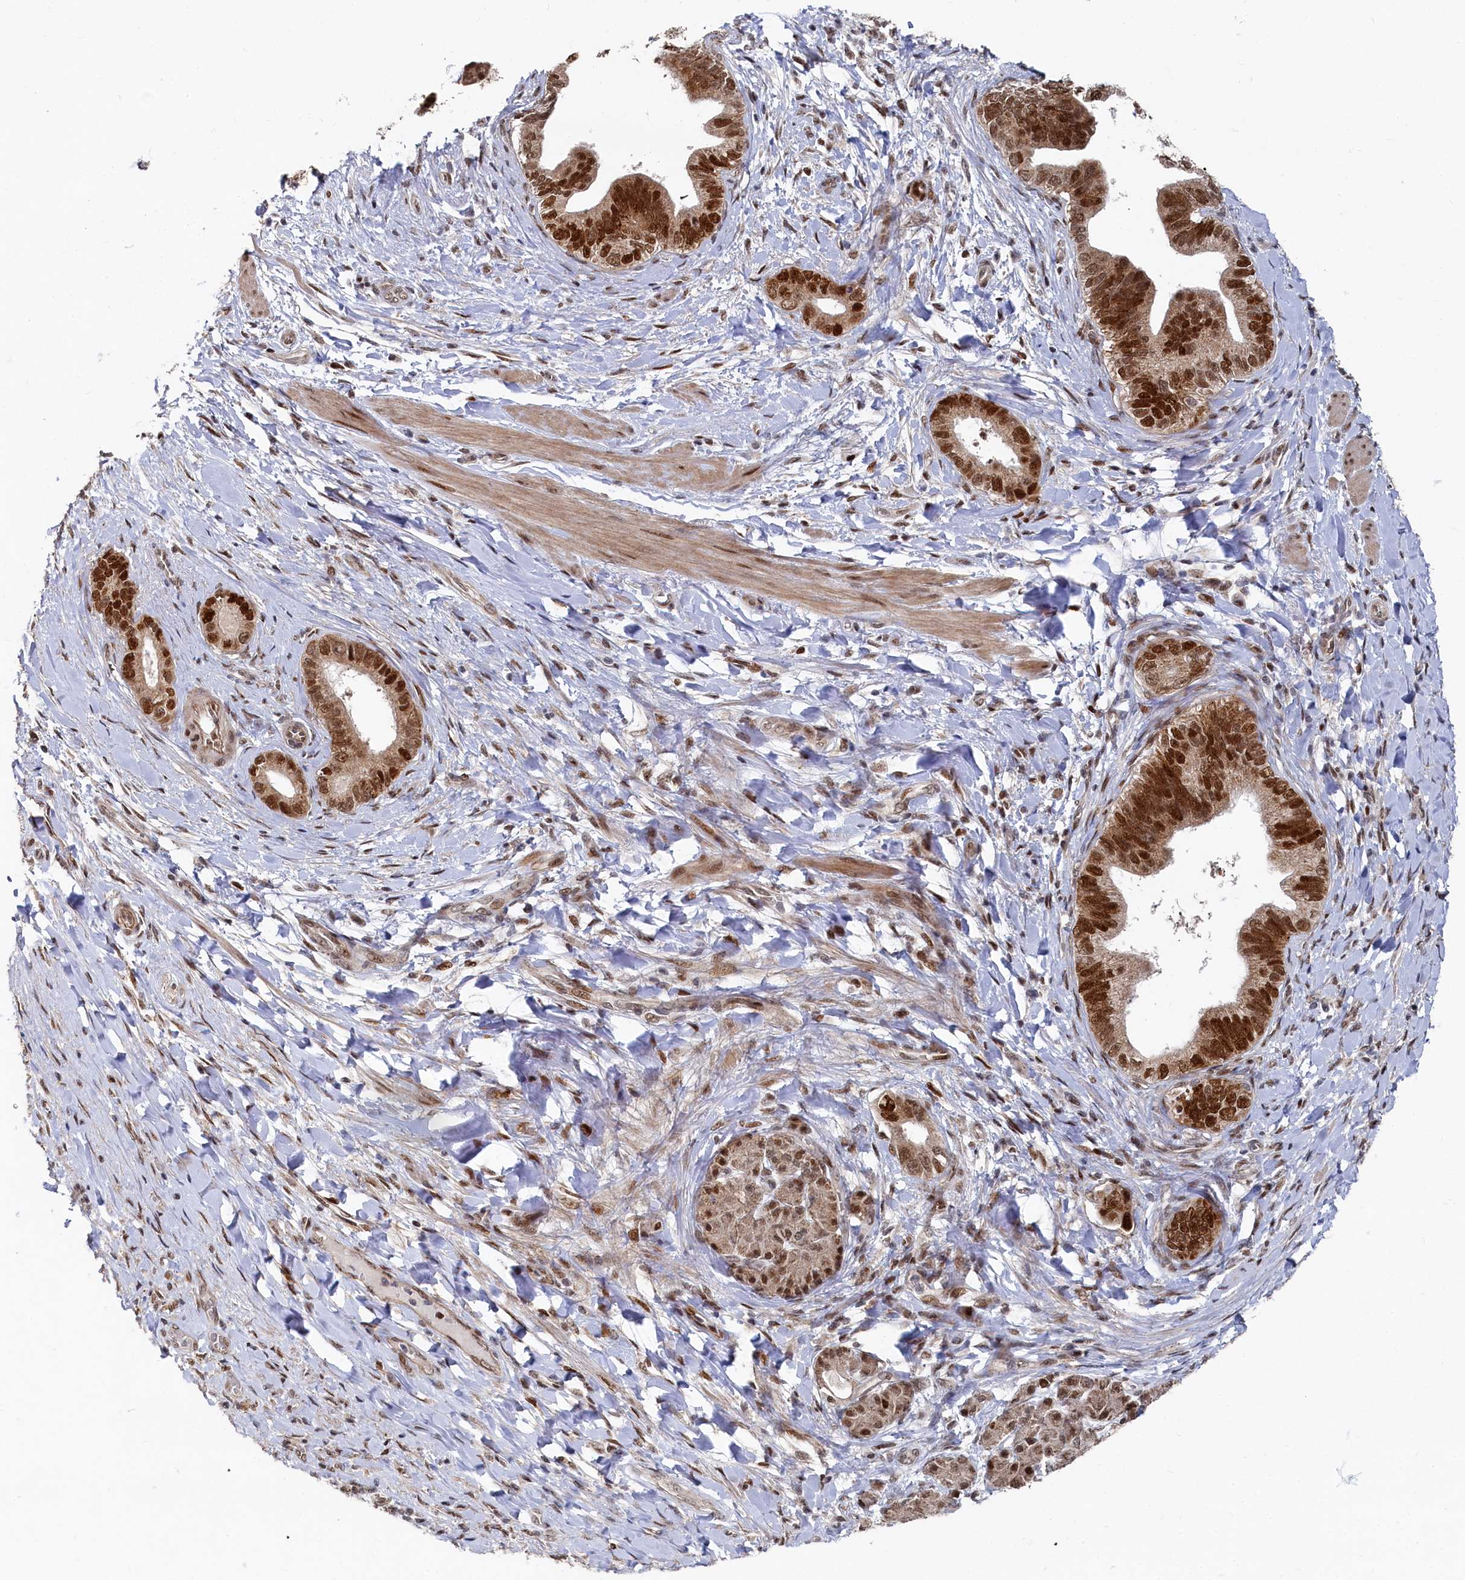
{"staining": {"intensity": "strong", "quantity": ">75%", "location": "nuclear"}, "tissue": "pancreatic cancer", "cell_type": "Tumor cells", "image_type": "cancer", "snomed": [{"axis": "morphology", "description": "Adenocarcinoma, NOS"}, {"axis": "topography", "description": "Pancreas"}], "caption": "Strong nuclear positivity for a protein is present in about >75% of tumor cells of pancreatic adenocarcinoma using immunohistochemistry.", "gene": "BUB3", "patient": {"sex": "female", "age": 55}}